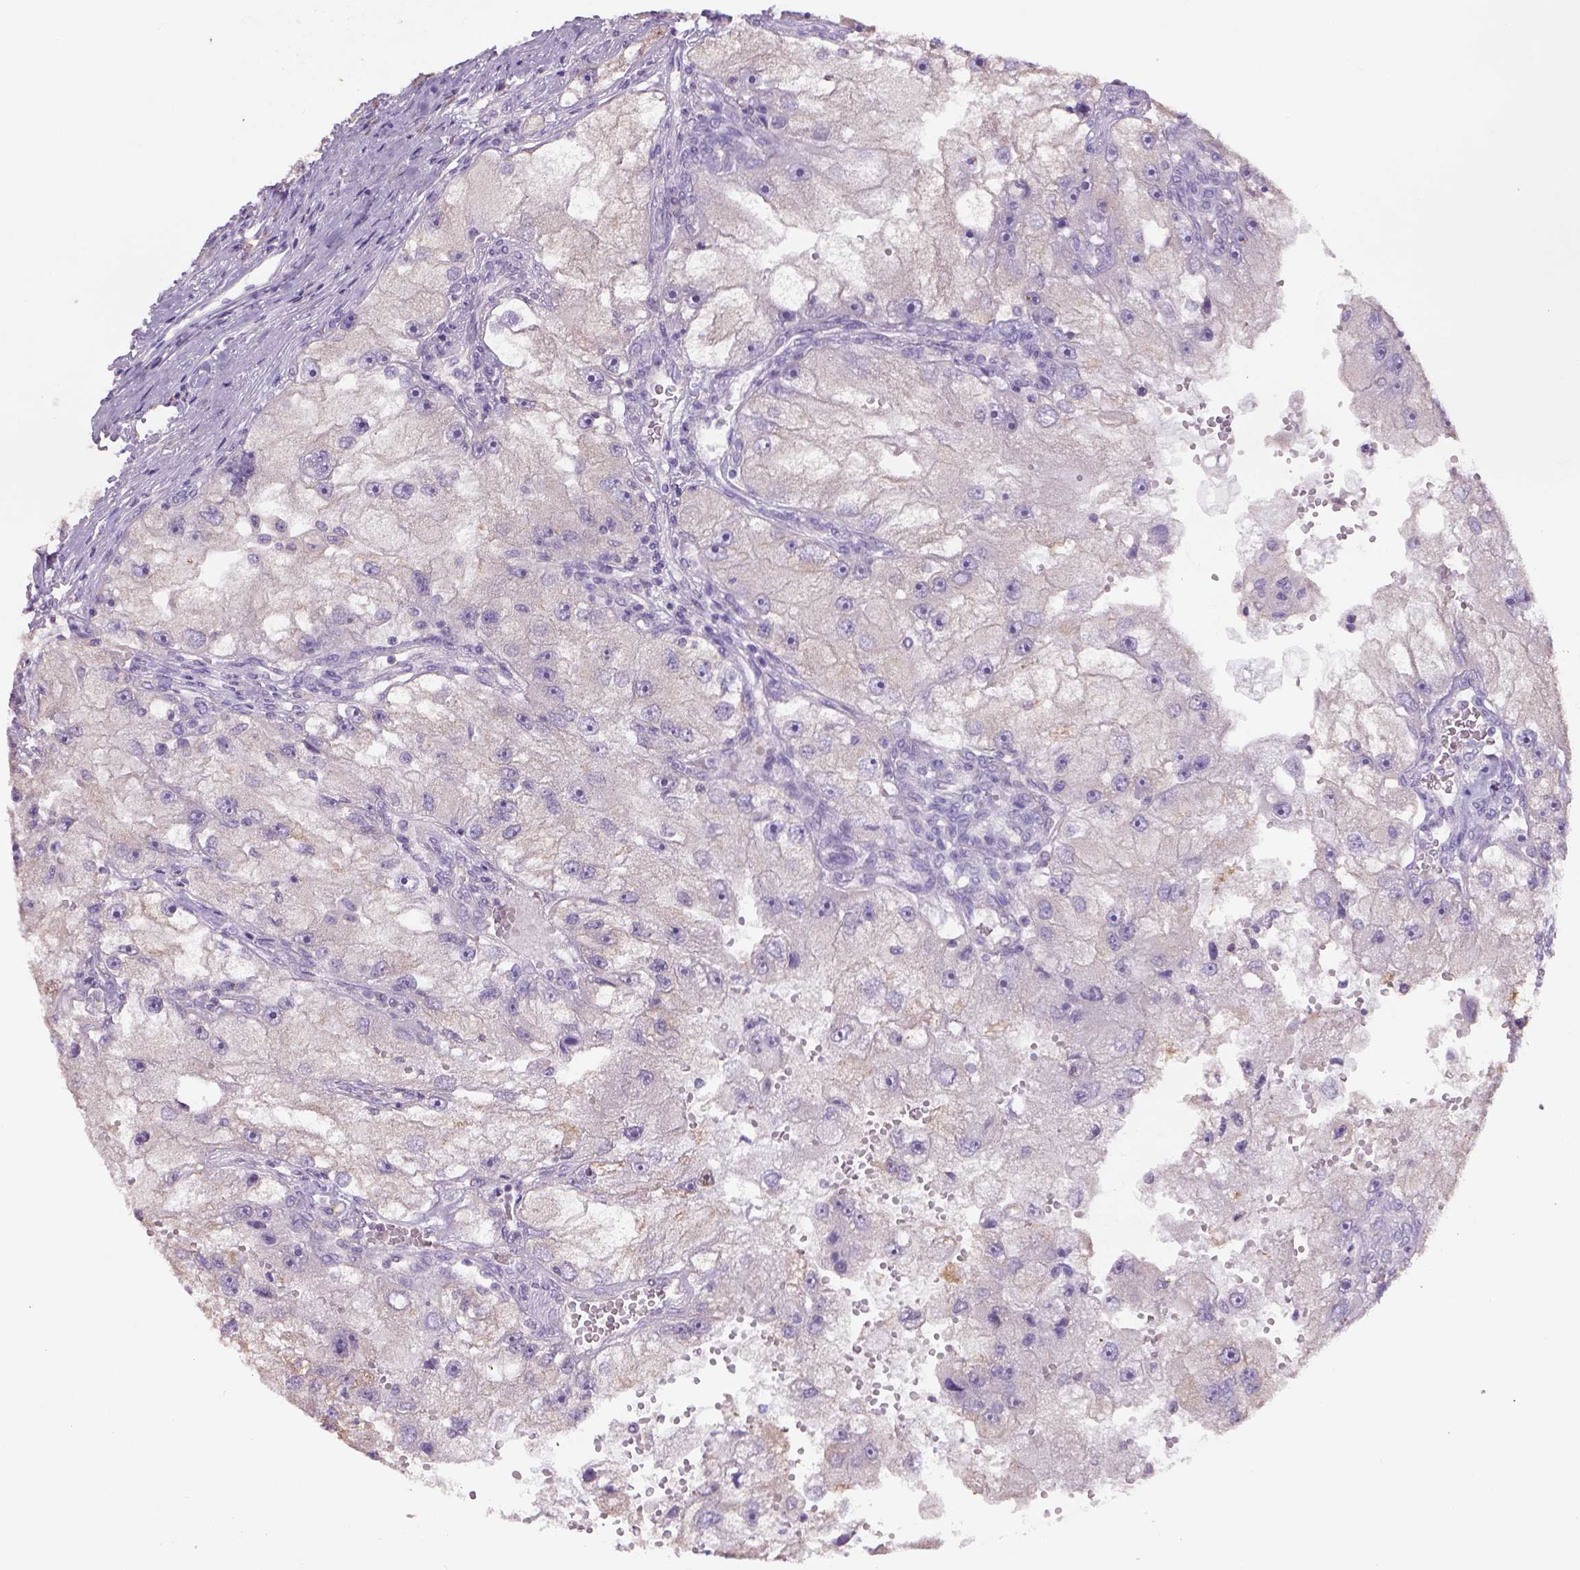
{"staining": {"intensity": "negative", "quantity": "none", "location": "none"}, "tissue": "renal cancer", "cell_type": "Tumor cells", "image_type": "cancer", "snomed": [{"axis": "morphology", "description": "Adenocarcinoma, NOS"}, {"axis": "topography", "description": "Kidney"}], "caption": "Tumor cells show no significant protein expression in renal cancer (adenocarcinoma).", "gene": "NAALAD2", "patient": {"sex": "male", "age": 63}}